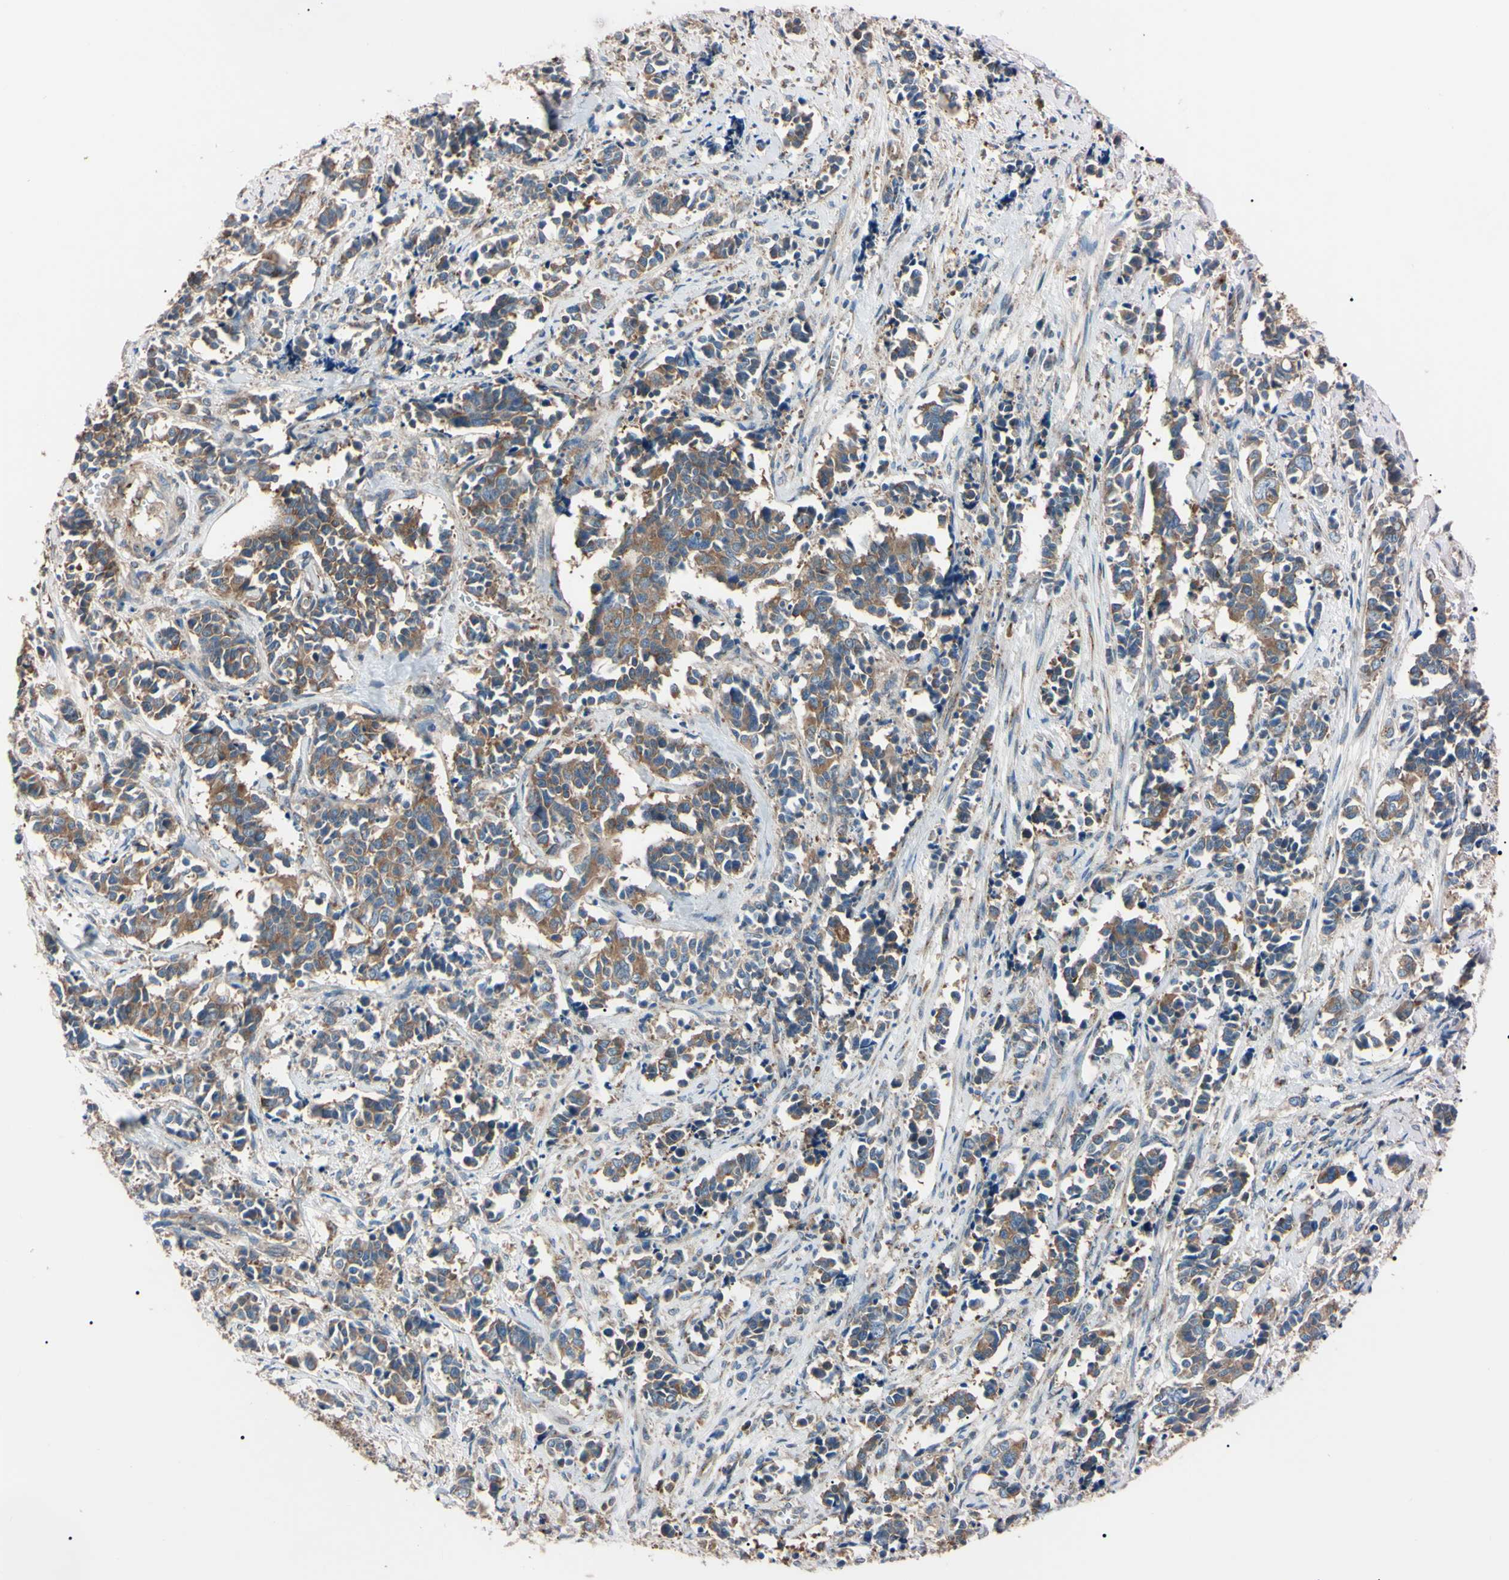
{"staining": {"intensity": "moderate", "quantity": ">75%", "location": "cytoplasmic/membranous"}, "tissue": "cervical cancer", "cell_type": "Tumor cells", "image_type": "cancer", "snomed": [{"axis": "morphology", "description": "Normal tissue, NOS"}, {"axis": "morphology", "description": "Squamous cell carcinoma, NOS"}, {"axis": "topography", "description": "Cervix"}], "caption": "Brown immunohistochemical staining in squamous cell carcinoma (cervical) displays moderate cytoplasmic/membranous positivity in about >75% of tumor cells.", "gene": "PRKACA", "patient": {"sex": "female", "age": 35}}